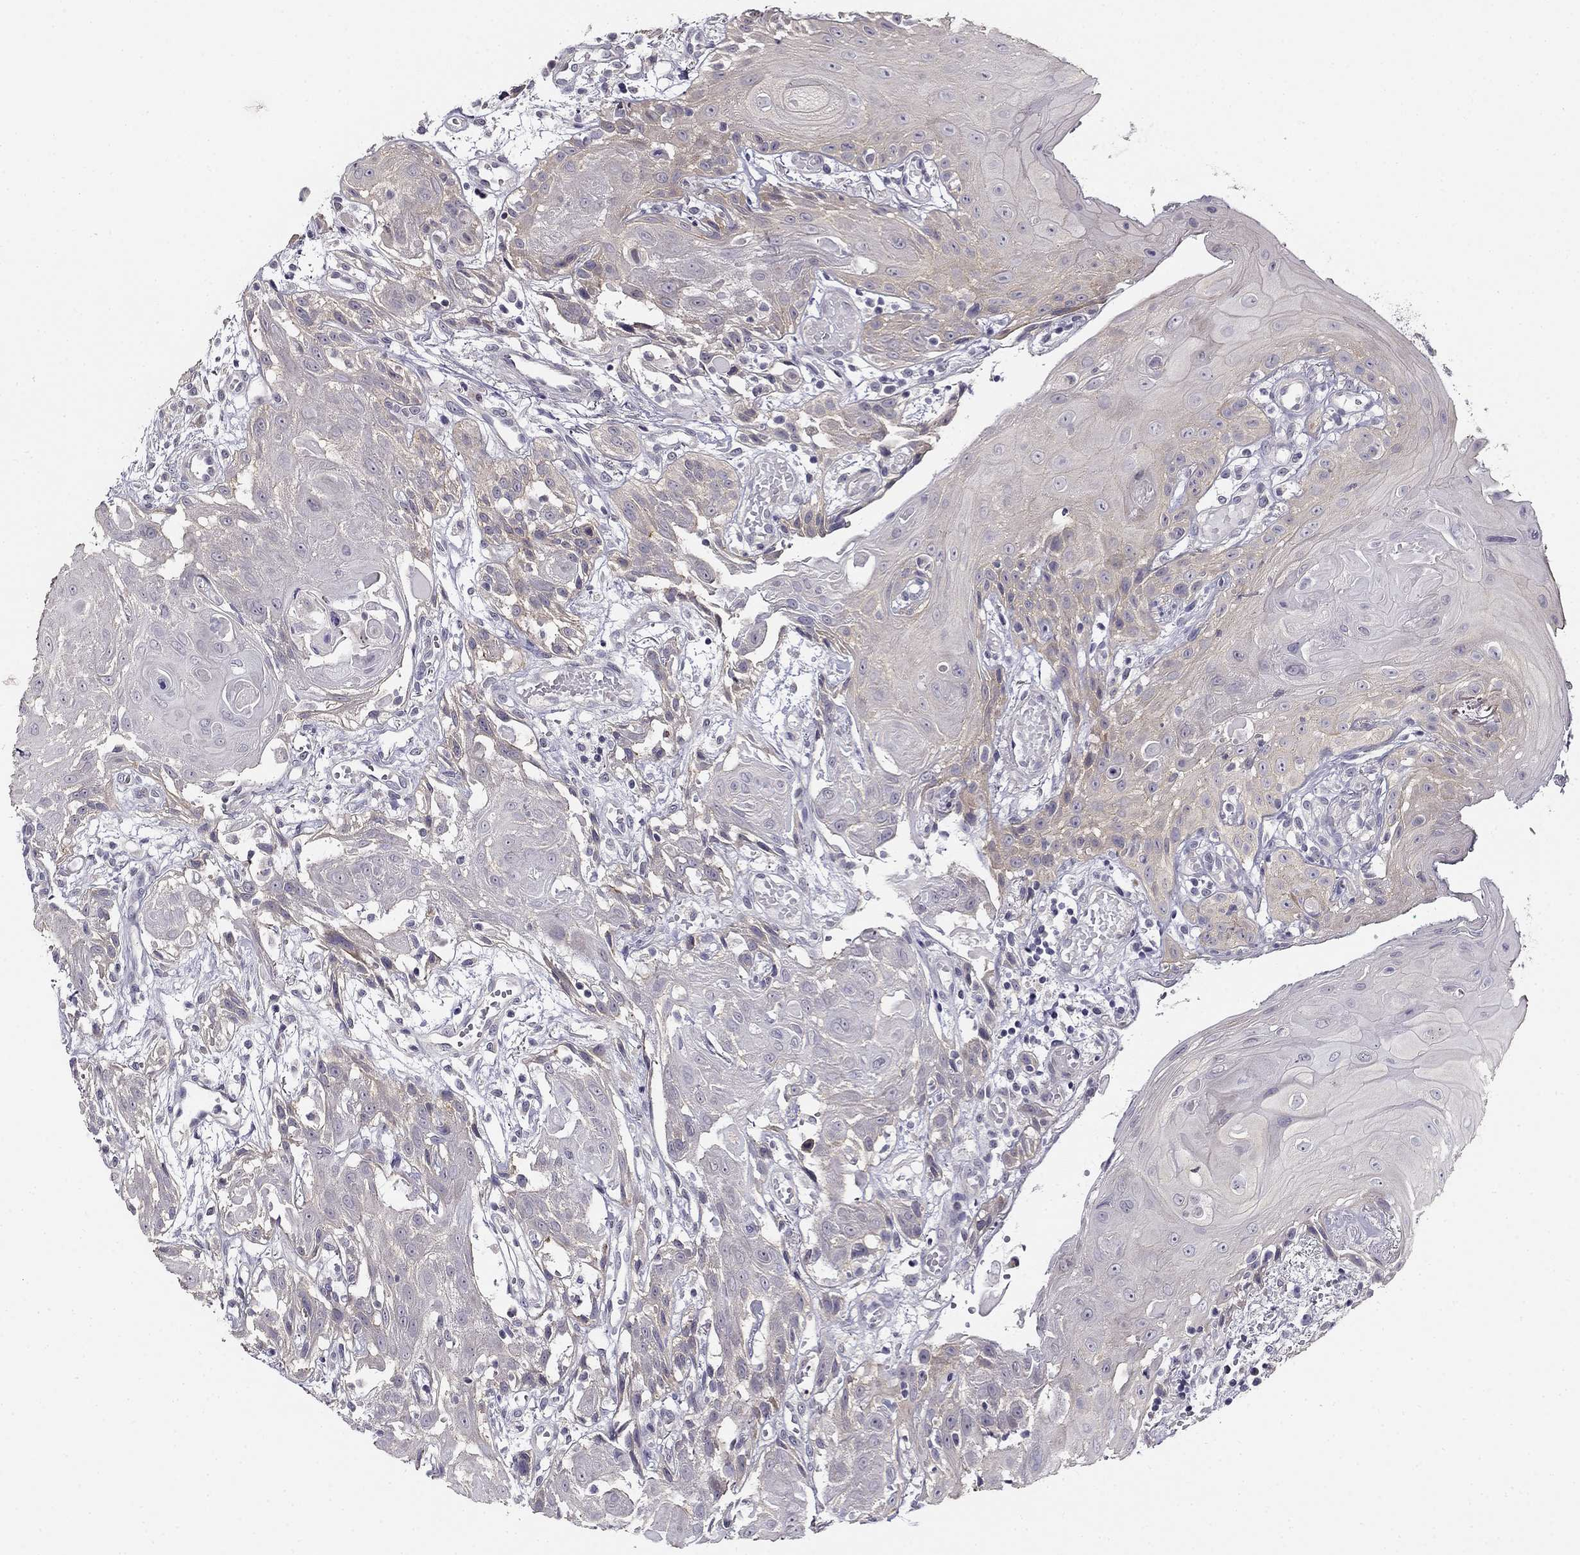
{"staining": {"intensity": "negative", "quantity": "none", "location": "none"}, "tissue": "head and neck cancer", "cell_type": "Tumor cells", "image_type": "cancer", "snomed": [{"axis": "morphology", "description": "Normal tissue, NOS"}, {"axis": "morphology", "description": "Squamous cell carcinoma, NOS"}, {"axis": "topography", "description": "Oral tissue"}, {"axis": "topography", "description": "Salivary gland"}, {"axis": "topography", "description": "Head-Neck"}], "caption": "An immunohistochemistry (IHC) micrograph of head and neck cancer (squamous cell carcinoma) is shown. There is no staining in tumor cells of head and neck cancer (squamous cell carcinoma). (Stains: DAB (3,3'-diaminobenzidine) immunohistochemistry (IHC) with hematoxylin counter stain, Microscopy: brightfield microscopy at high magnification).", "gene": "CNR1", "patient": {"sex": "female", "age": 62}}